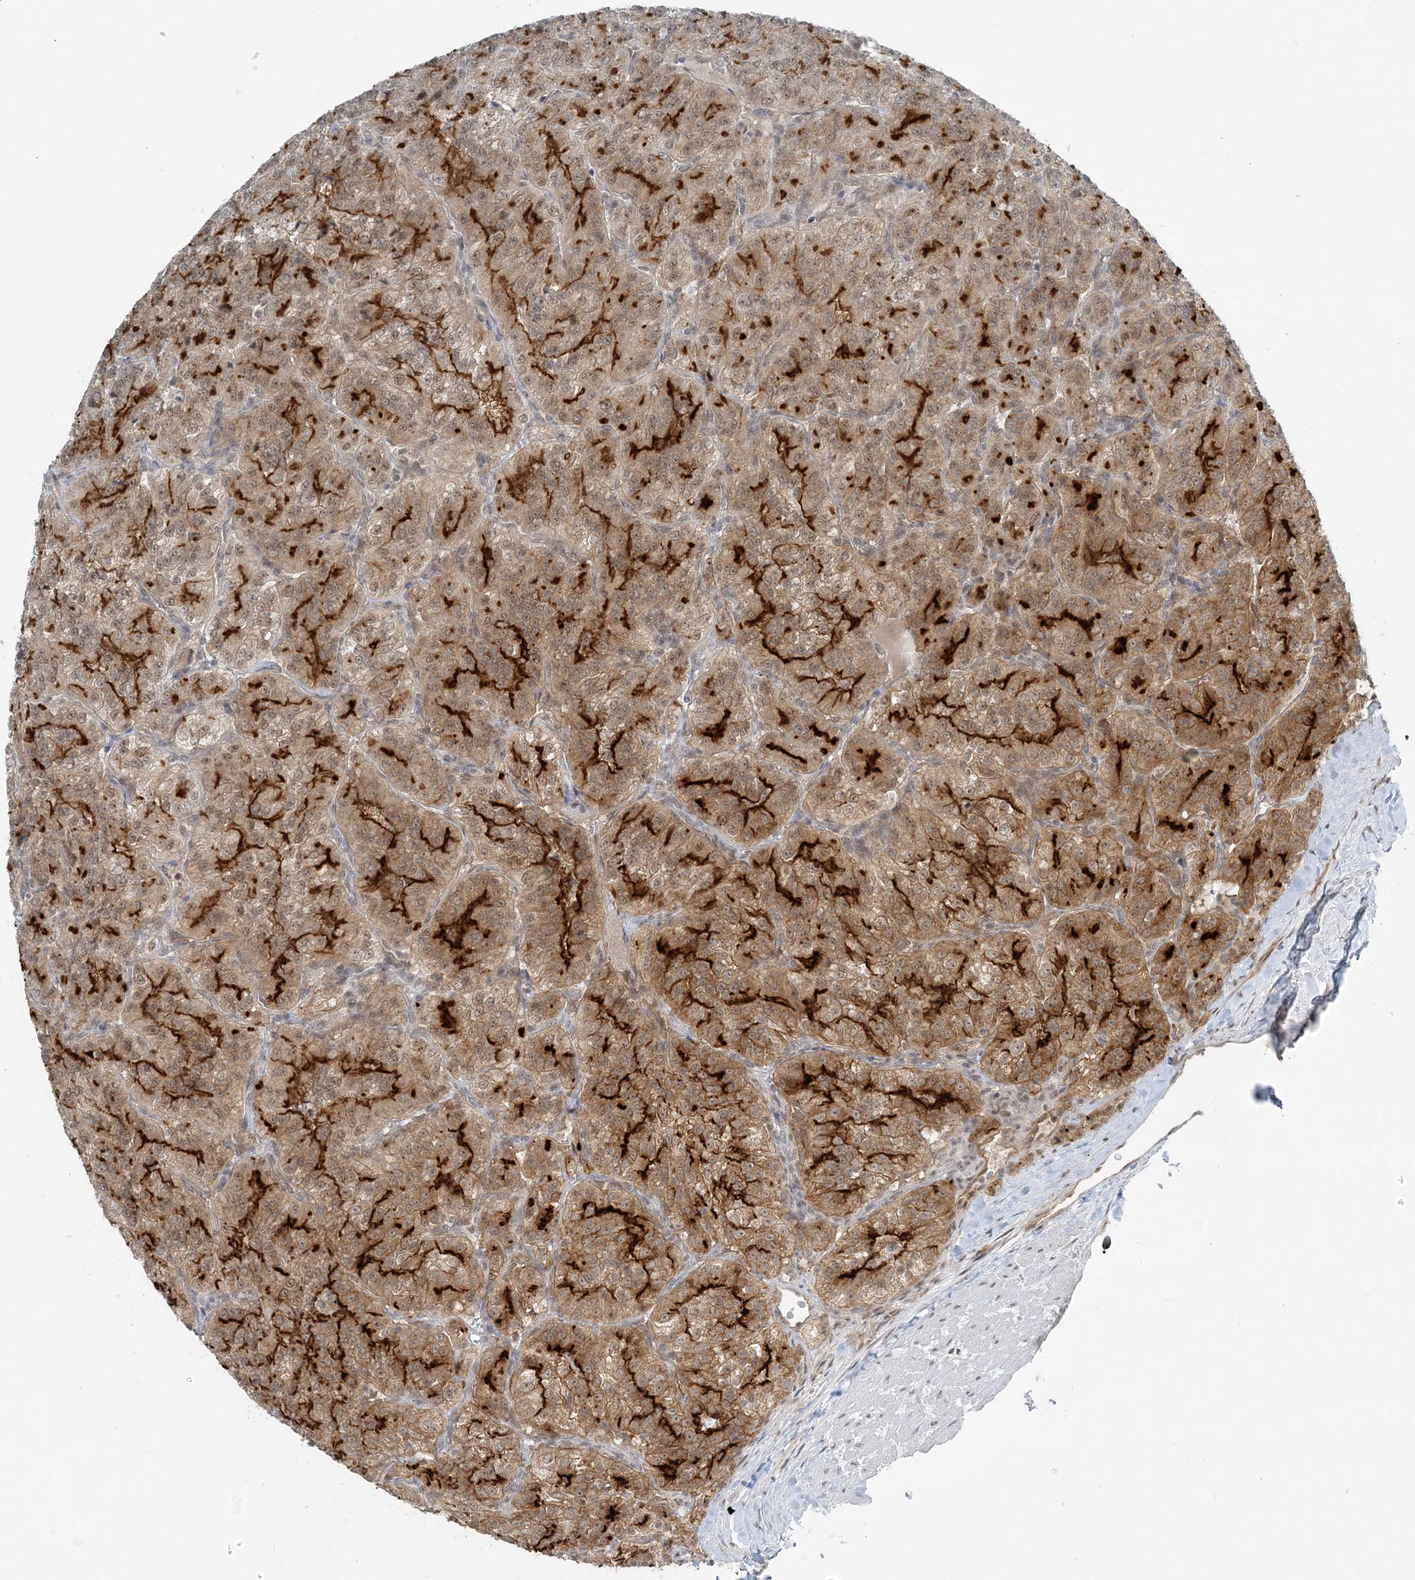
{"staining": {"intensity": "strong", "quantity": "25%-75%", "location": "cytoplasmic/membranous"}, "tissue": "renal cancer", "cell_type": "Tumor cells", "image_type": "cancer", "snomed": [{"axis": "morphology", "description": "Adenocarcinoma, NOS"}, {"axis": "topography", "description": "Kidney"}], "caption": "Brown immunohistochemical staining in human renal adenocarcinoma demonstrates strong cytoplasmic/membranous staining in approximately 25%-75% of tumor cells.", "gene": "ATP11A", "patient": {"sex": "female", "age": 63}}